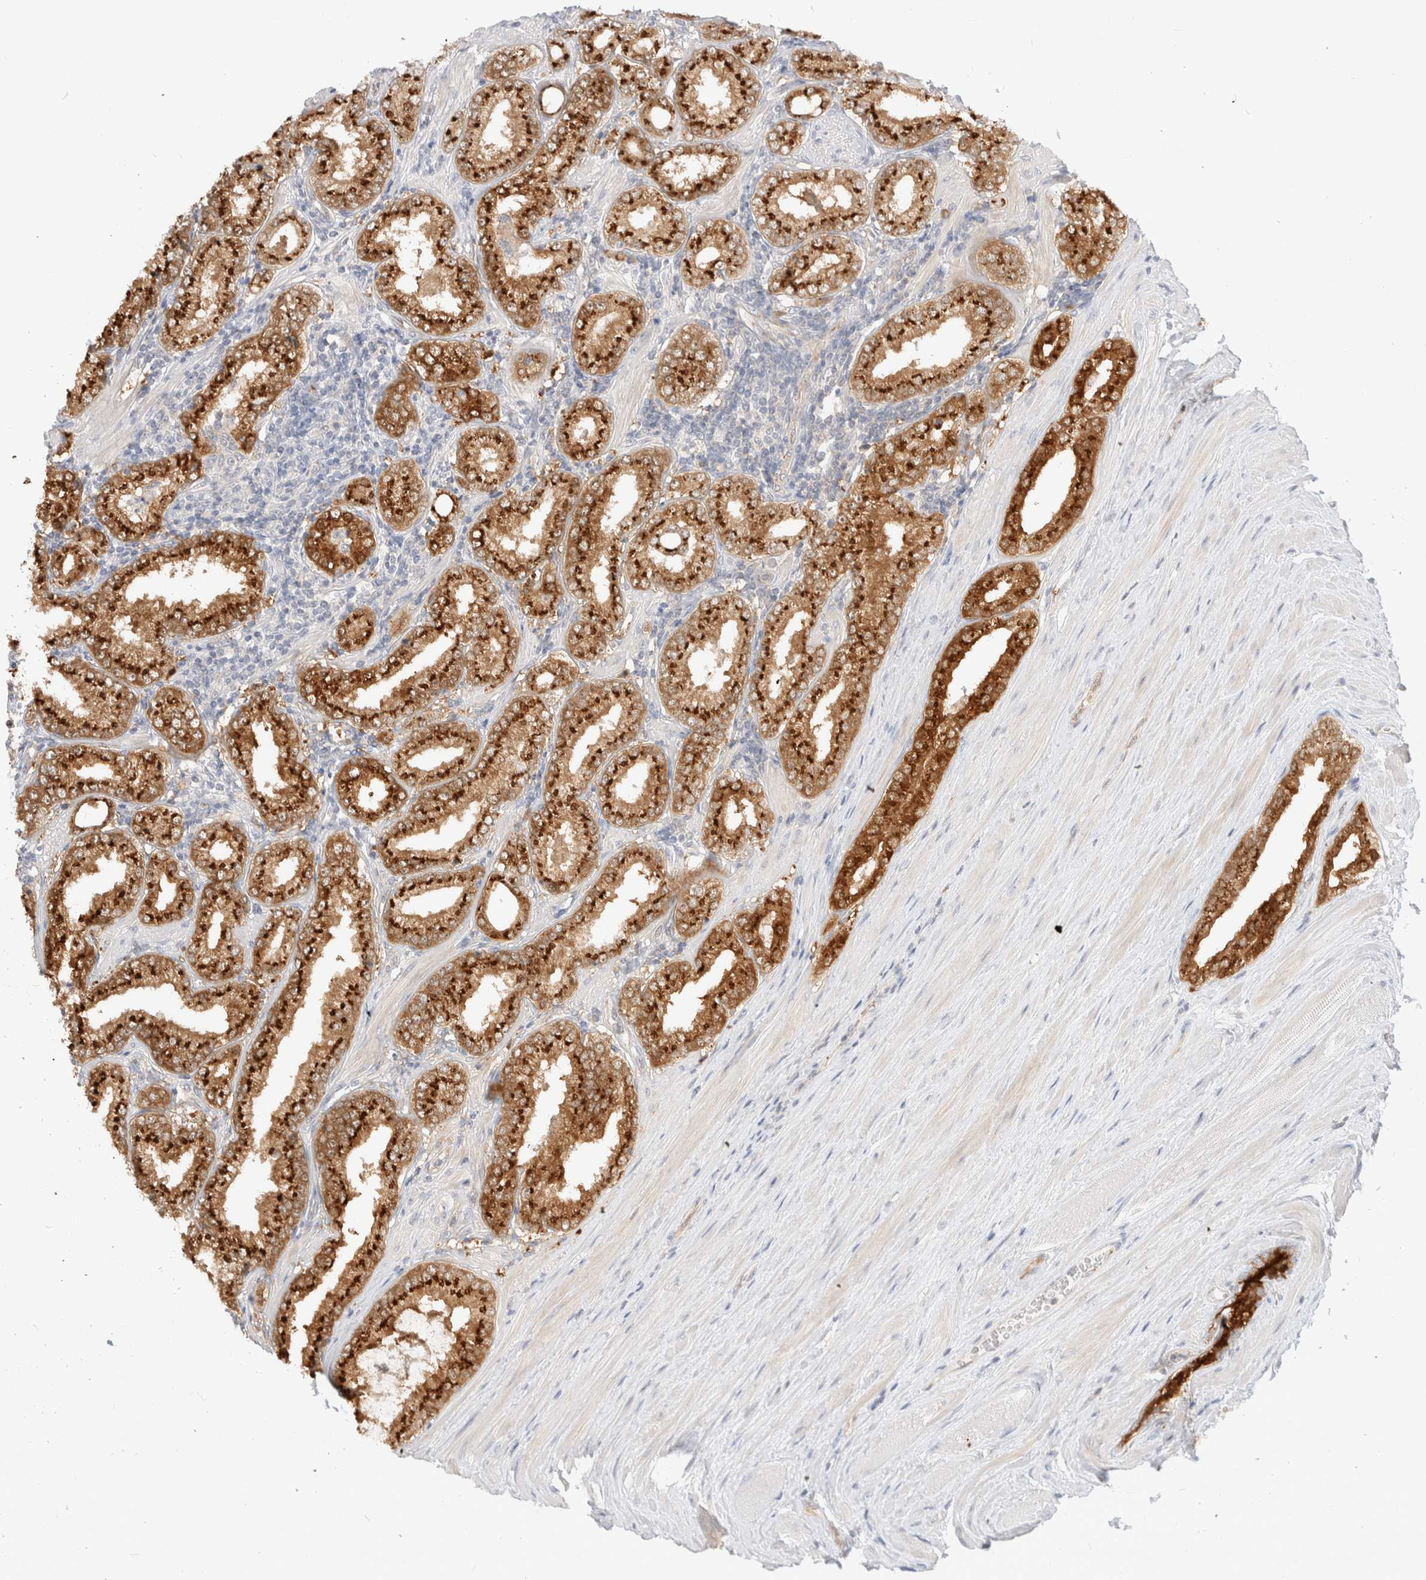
{"staining": {"intensity": "strong", "quantity": ">75%", "location": "cytoplasmic/membranous"}, "tissue": "prostate cancer", "cell_type": "Tumor cells", "image_type": "cancer", "snomed": [{"axis": "morphology", "description": "Adenocarcinoma, Low grade"}, {"axis": "topography", "description": "Prostate"}], "caption": "Immunohistochemical staining of prostate cancer shows high levels of strong cytoplasmic/membranous protein expression in approximately >75% of tumor cells.", "gene": "EFCAB13", "patient": {"sex": "male", "age": 62}}